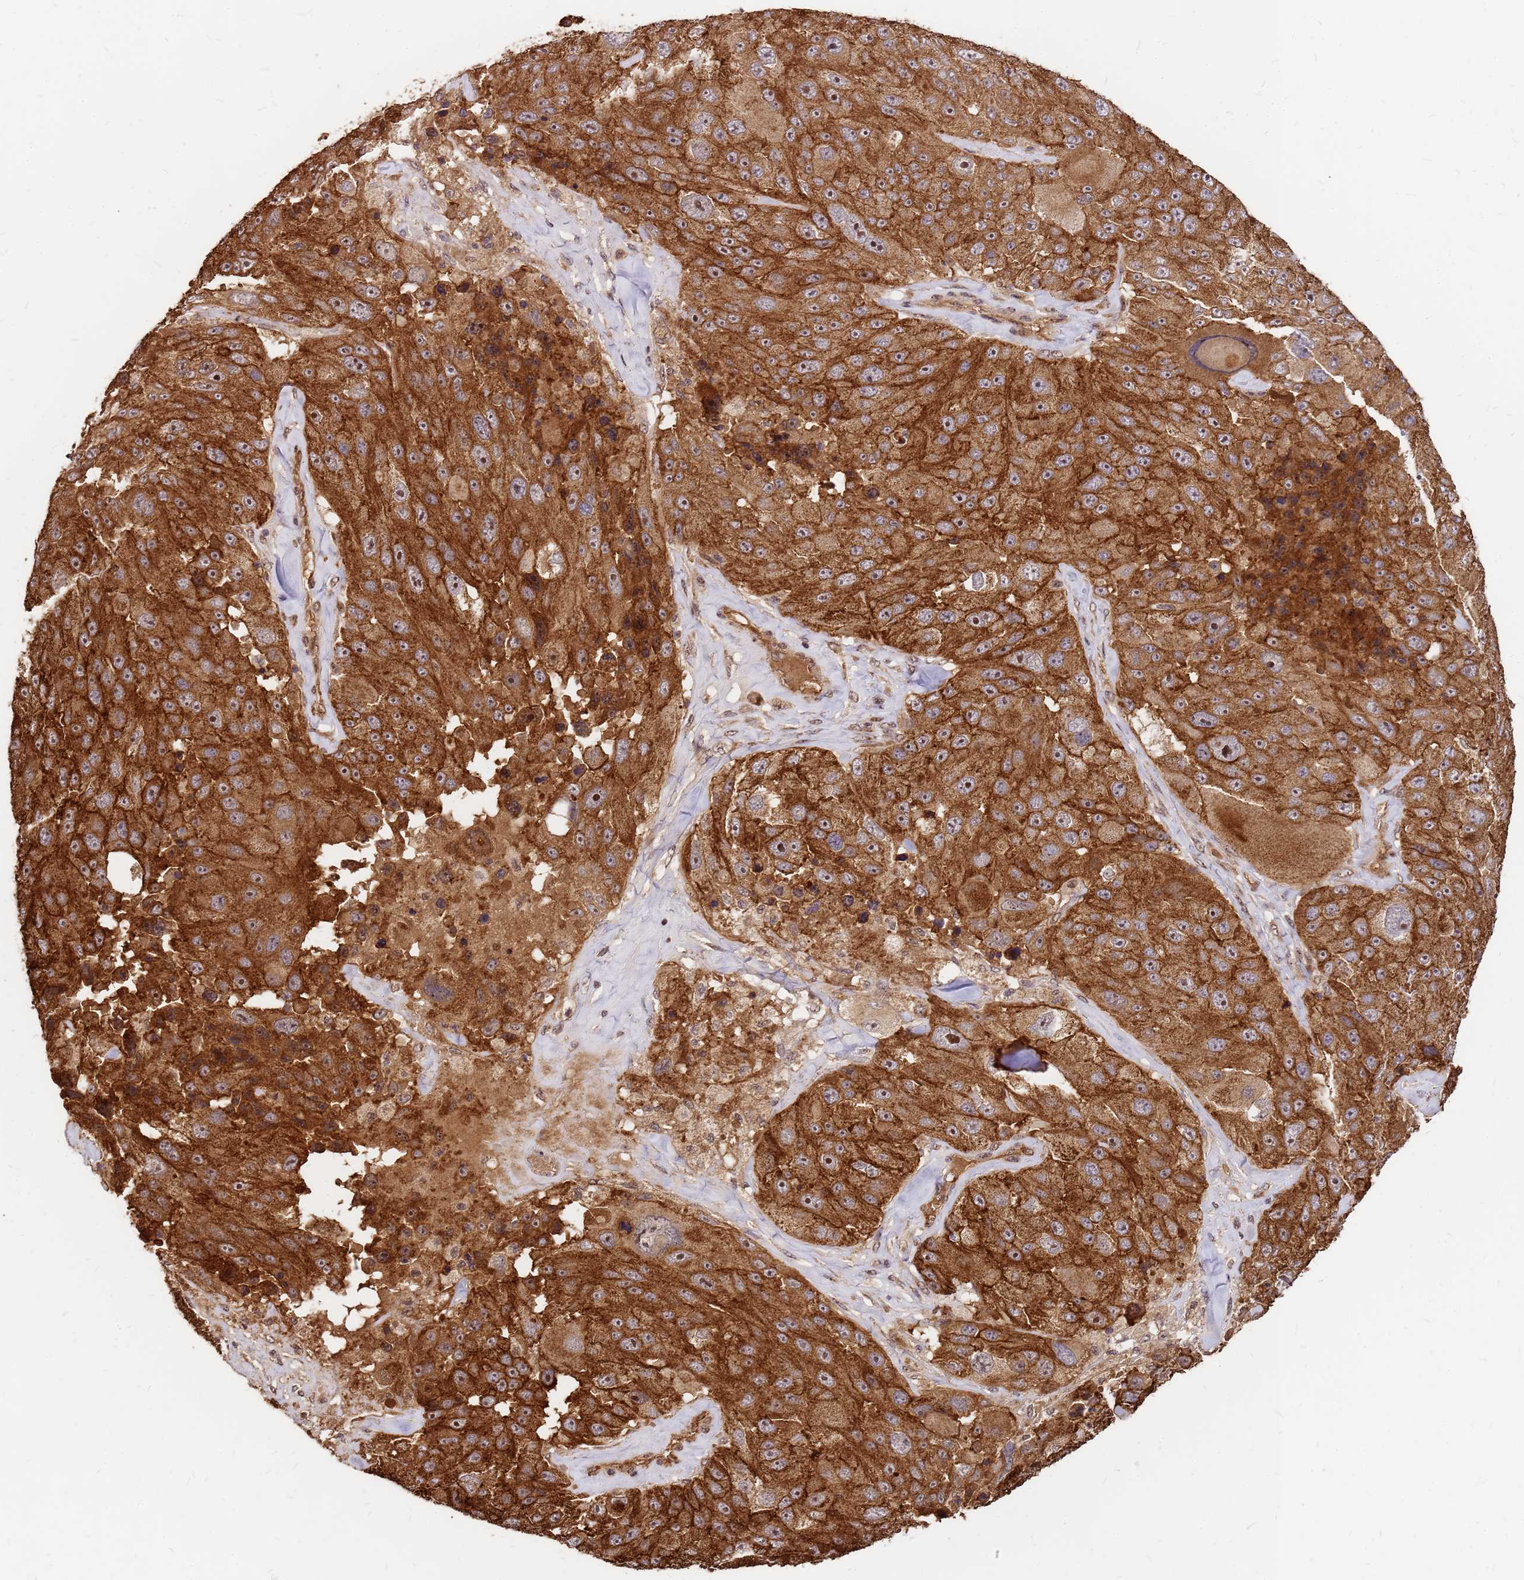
{"staining": {"intensity": "strong", "quantity": ">75%", "location": "cytoplasmic/membranous,nuclear"}, "tissue": "melanoma", "cell_type": "Tumor cells", "image_type": "cancer", "snomed": [{"axis": "morphology", "description": "Malignant melanoma, Metastatic site"}, {"axis": "topography", "description": "Lymph node"}], "caption": "Protein expression analysis of melanoma shows strong cytoplasmic/membranous and nuclear positivity in about >75% of tumor cells.", "gene": "GPATCH8", "patient": {"sex": "male", "age": 62}}